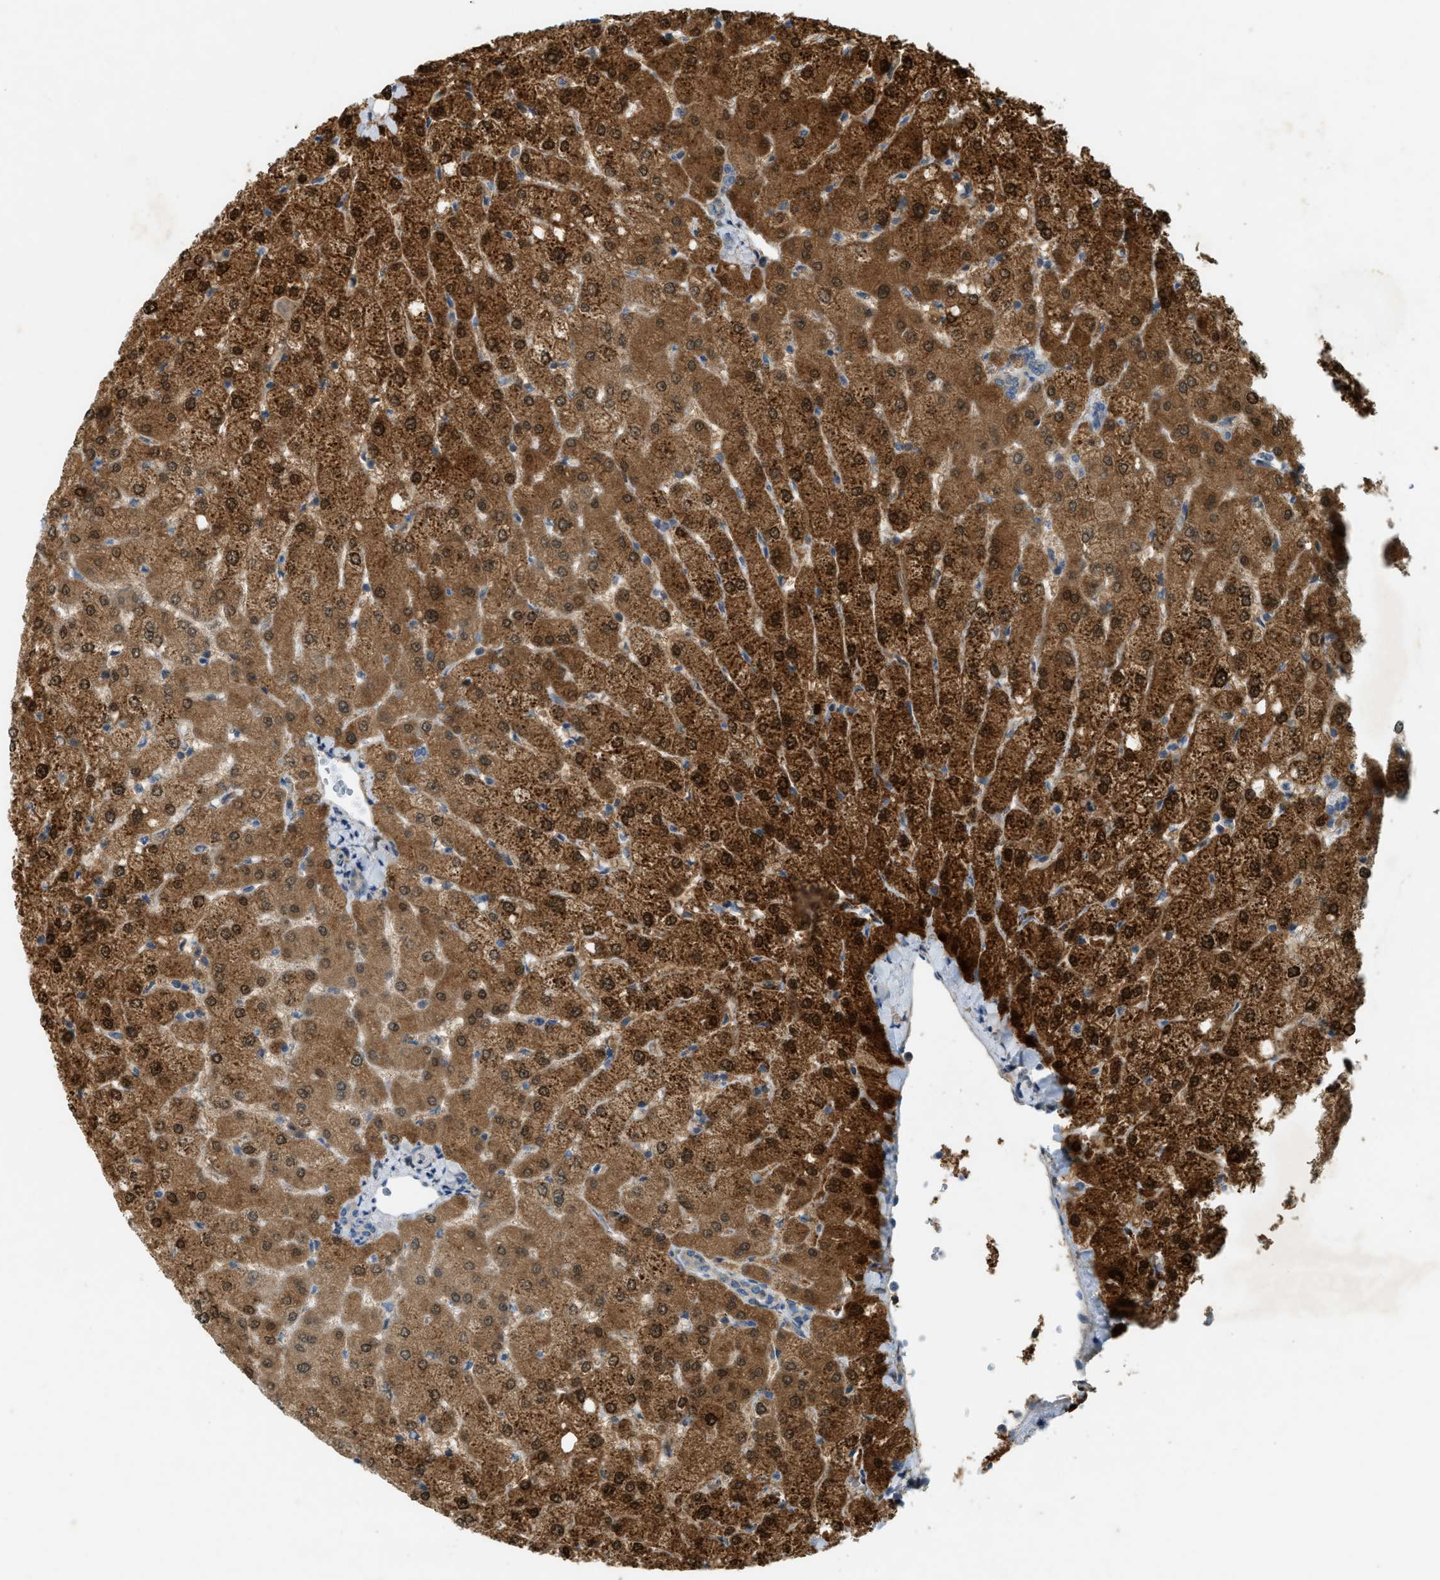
{"staining": {"intensity": "negative", "quantity": "none", "location": "none"}, "tissue": "liver", "cell_type": "Cholangiocytes", "image_type": "normal", "snomed": [{"axis": "morphology", "description": "Normal tissue, NOS"}, {"axis": "topography", "description": "Liver"}], "caption": "Benign liver was stained to show a protein in brown. There is no significant staining in cholangiocytes. Nuclei are stained in blue.", "gene": "PDCL3", "patient": {"sex": "female", "age": 54}}